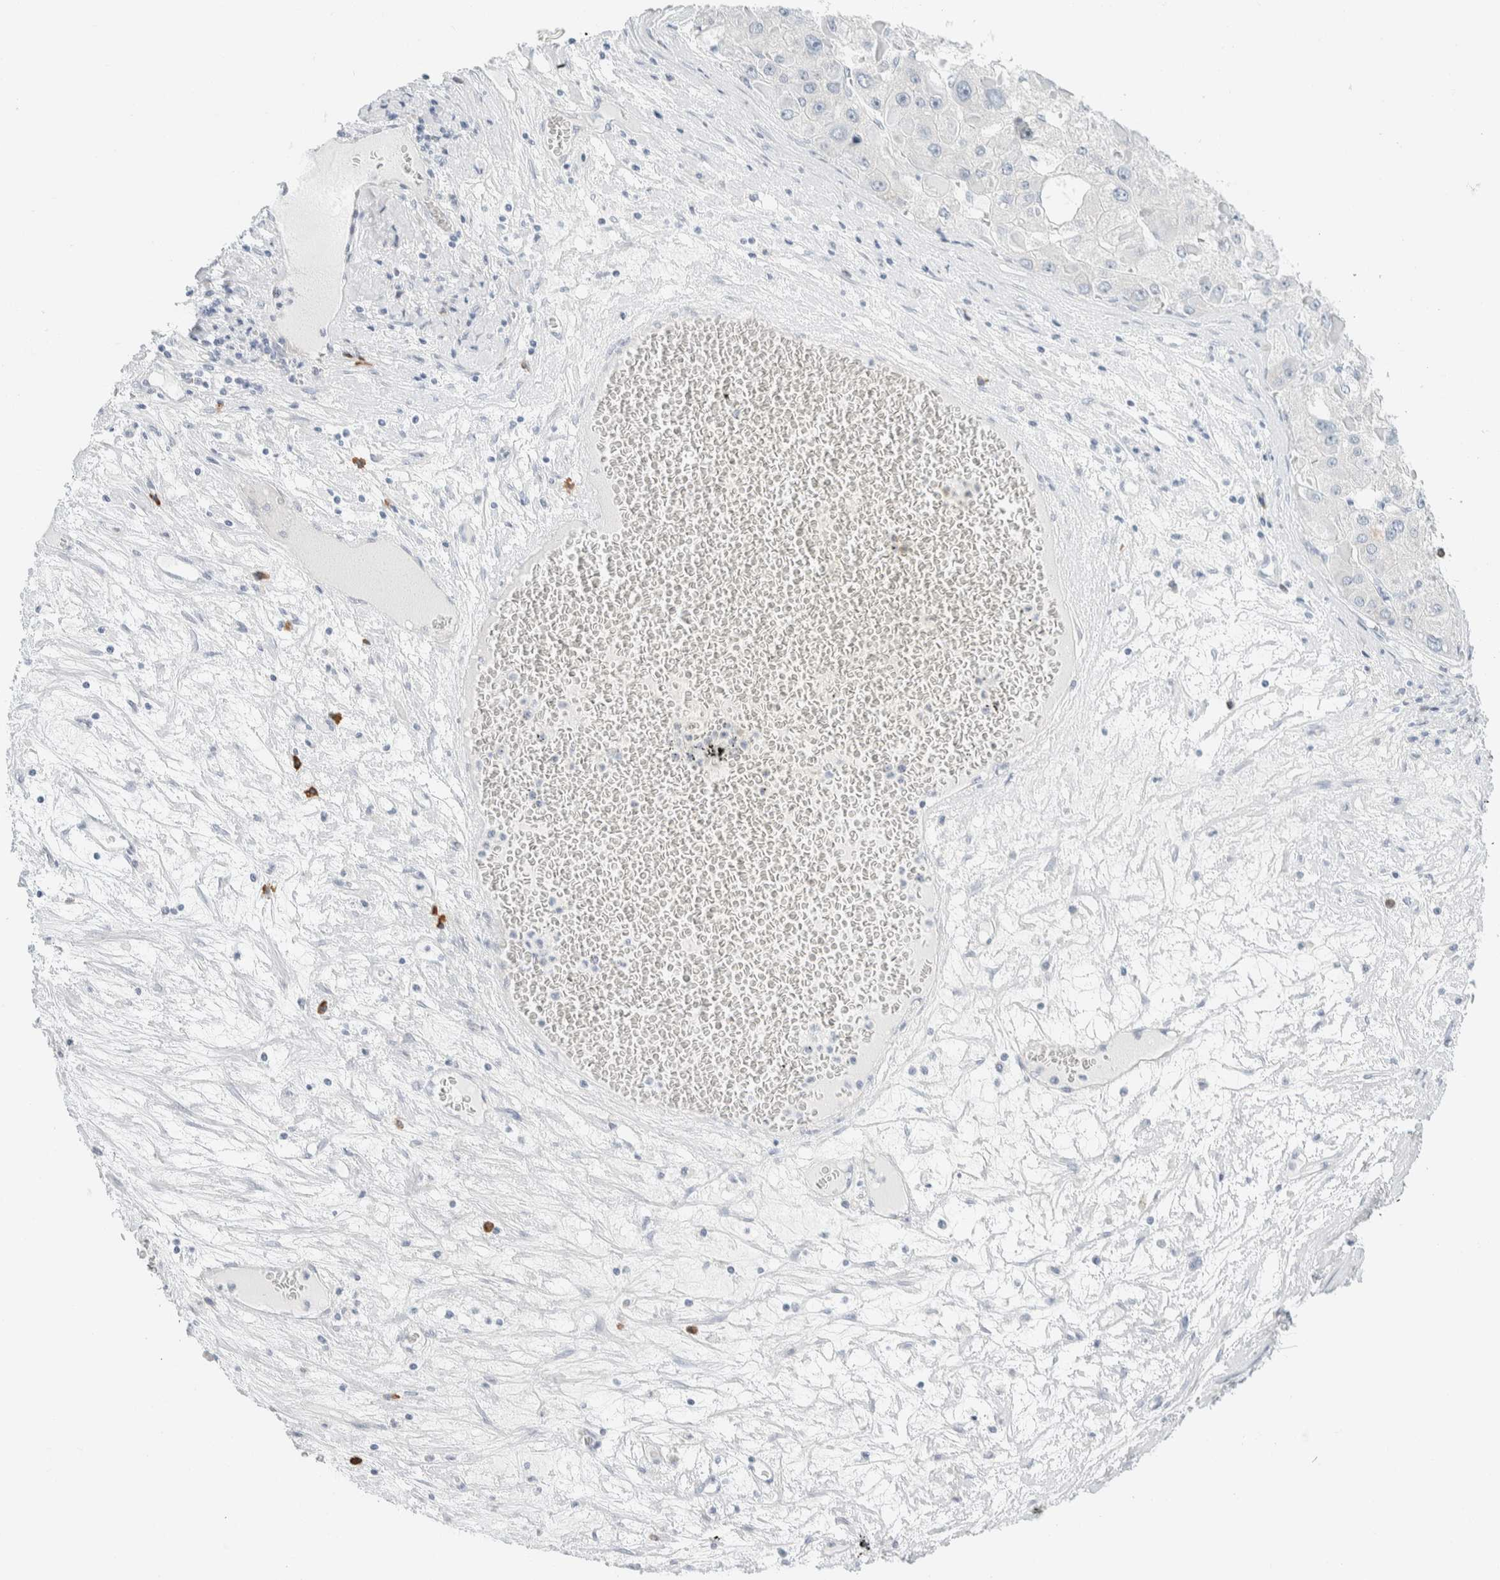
{"staining": {"intensity": "negative", "quantity": "none", "location": "none"}, "tissue": "liver cancer", "cell_type": "Tumor cells", "image_type": "cancer", "snomed": [{"axis": "morphology", "description": "Carcinoma, Hepatocellular, NOS"}, {"axis": "topography", "description": "Liver"}], "caption": "Immunohistochemical staining of liver cancer (hepatocellular carcinoma) demonstrates no significant positivity in tumor cells.", "gene": "ARHGAP27", "patient": {"sex": "female", "age": 73}}